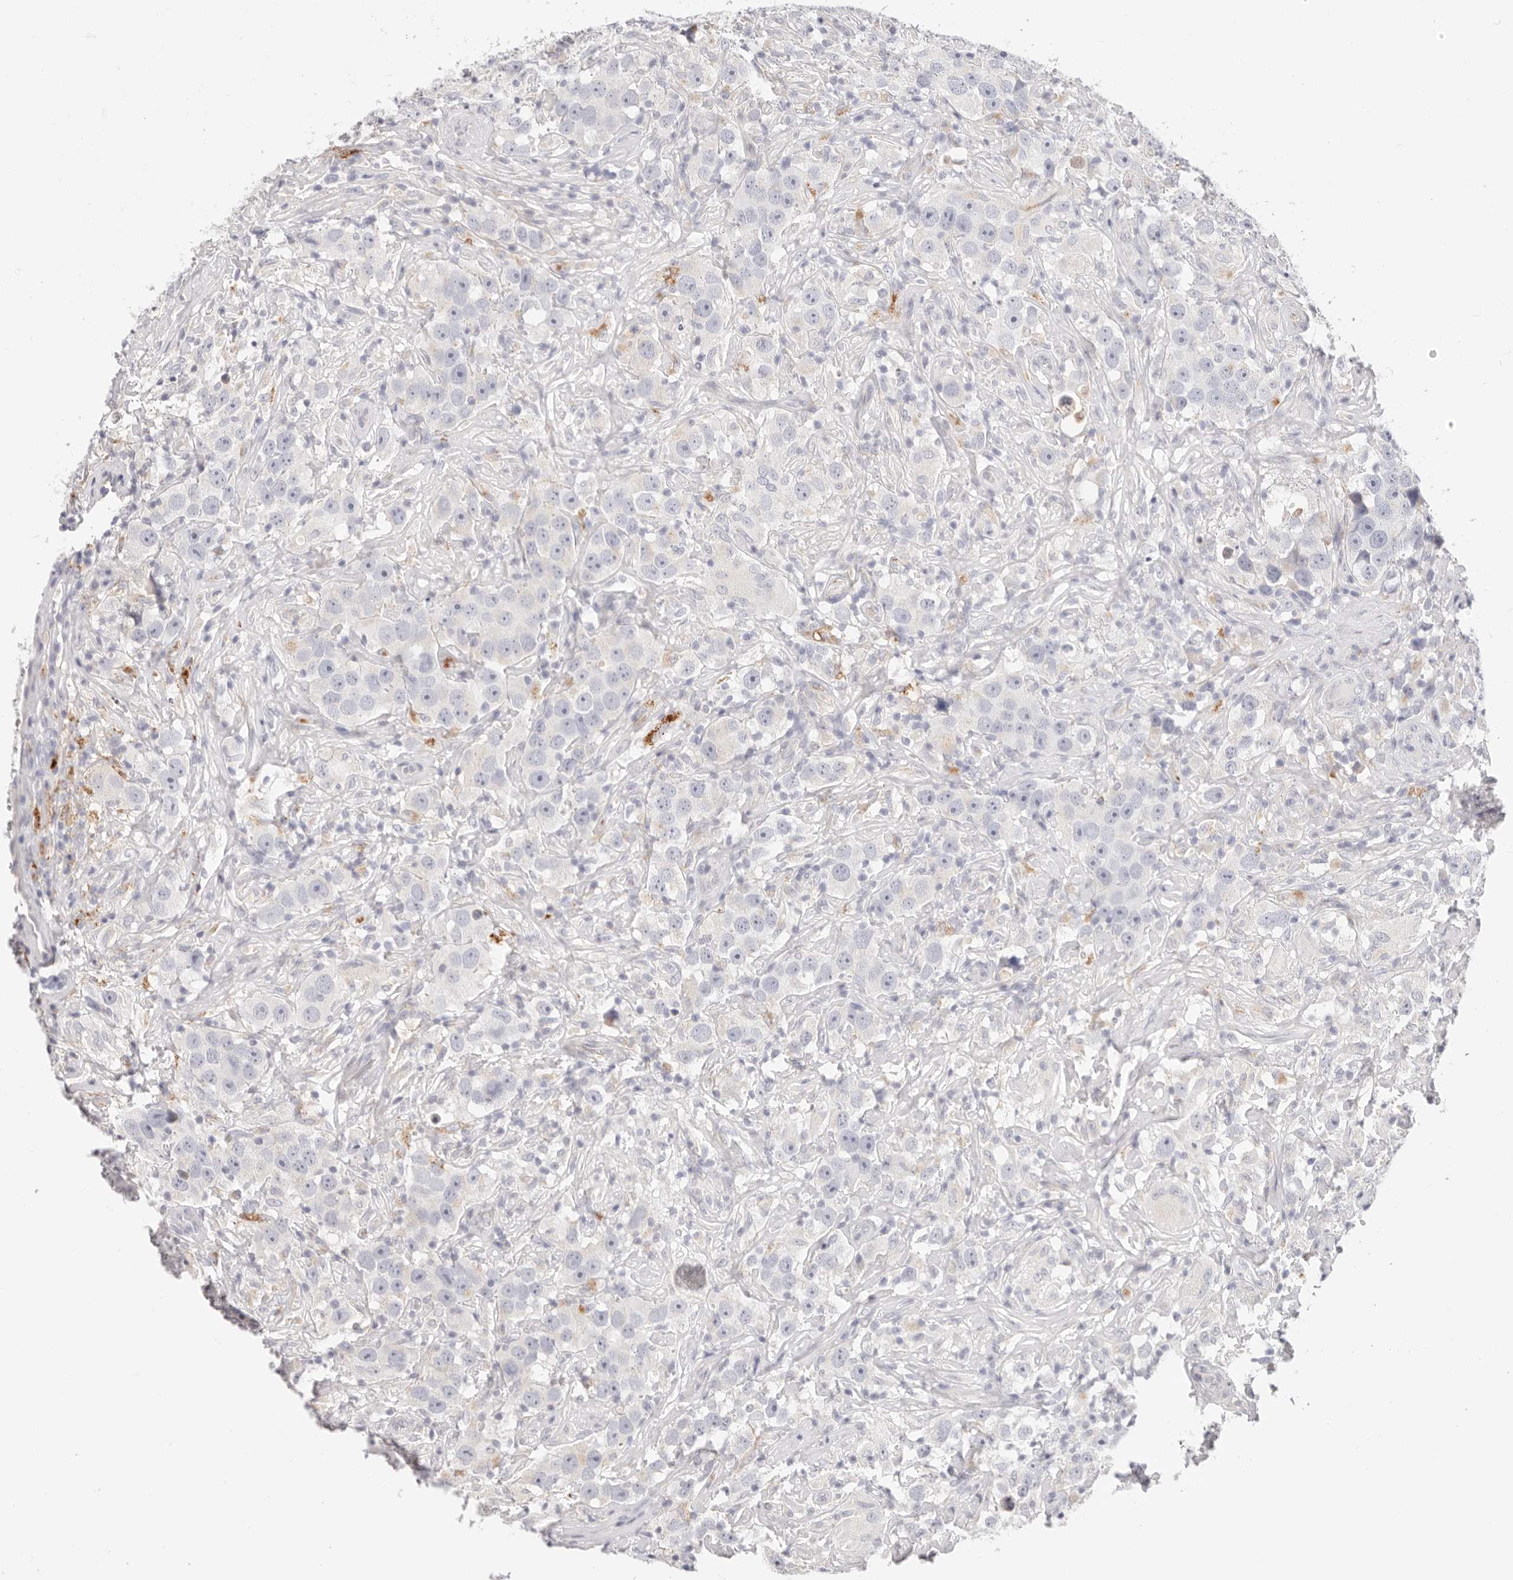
{"staining": {"intensity": "negative", "quantity": "none", "location": "none"}, "tissue": "testis cancer", "cell_type": "Tumor cells", "image_type": "cancer", "snomed": [{"axis": "morphology", "description": "Seminoma, NOS"}, {"axis": "topography", "description": "Testis"}], "caption": "Immunohistochemical staining of human seminoma (testis) shows no significant staining in tumor cells.", "gene": "STKLD1", "patient": {"sex": "male", "age": 49}}